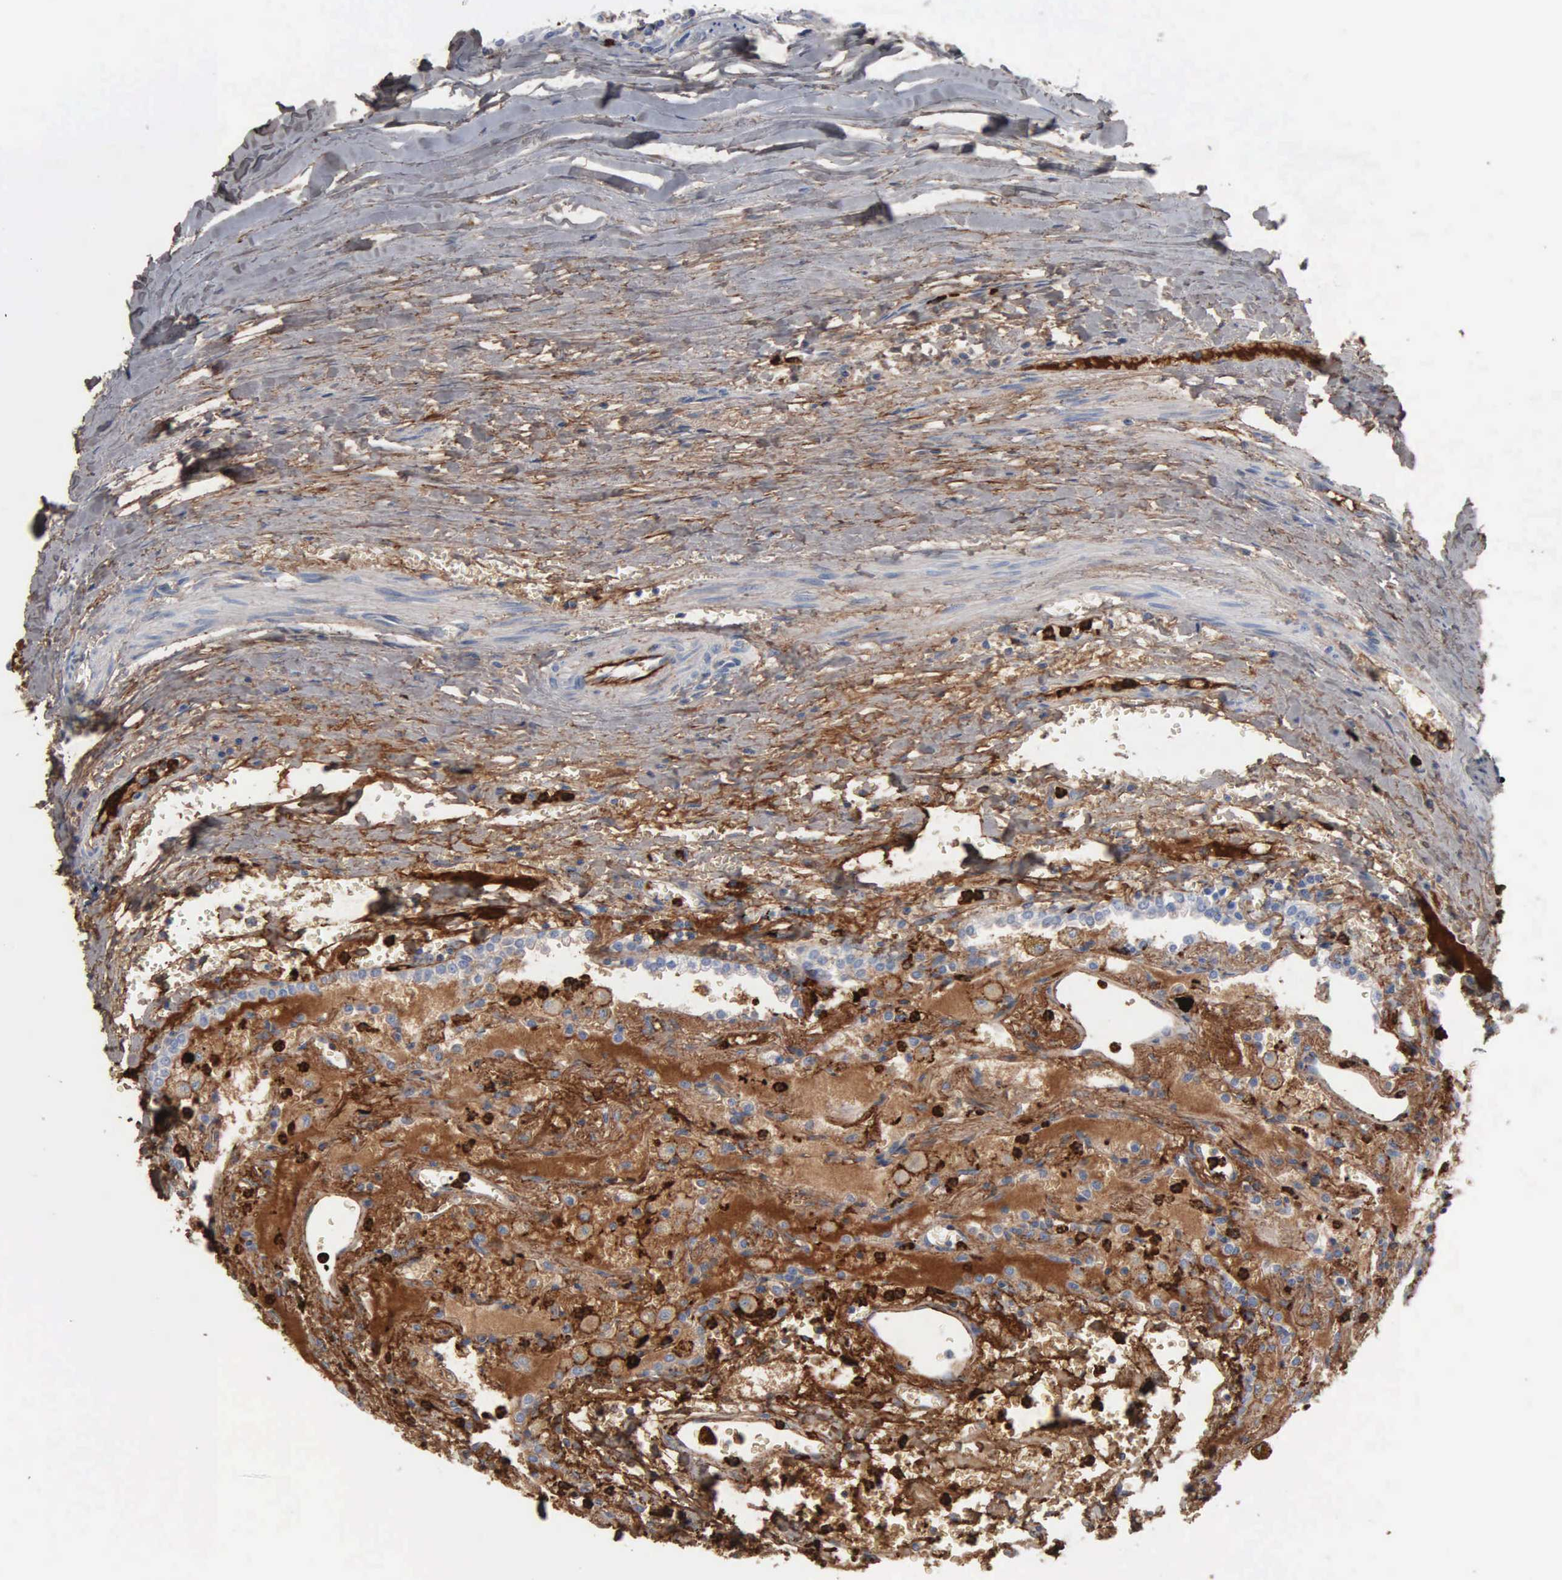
{"staining": {"intensity": "weak", "quantity": "25%-75%", "location": "cytoplasmic/membranous"}, "tissue": "carcinoid", "cell_type": "Tumor cells", "image_type": "cancer", "snomed": [{"axis": "morphology", "description": "Carcinoid, malignant, NOS"}, {"axis": "topography", "description": "Bronchus"}], "caption": "Immunohistochemical staining of carcinoid (malignant) exhibits weak cytoplasmic/membranous protein positivity in about 25%-75% of tumor cells.", "gene": "FN1", "patient": {"sex": "male", "age": 55}}